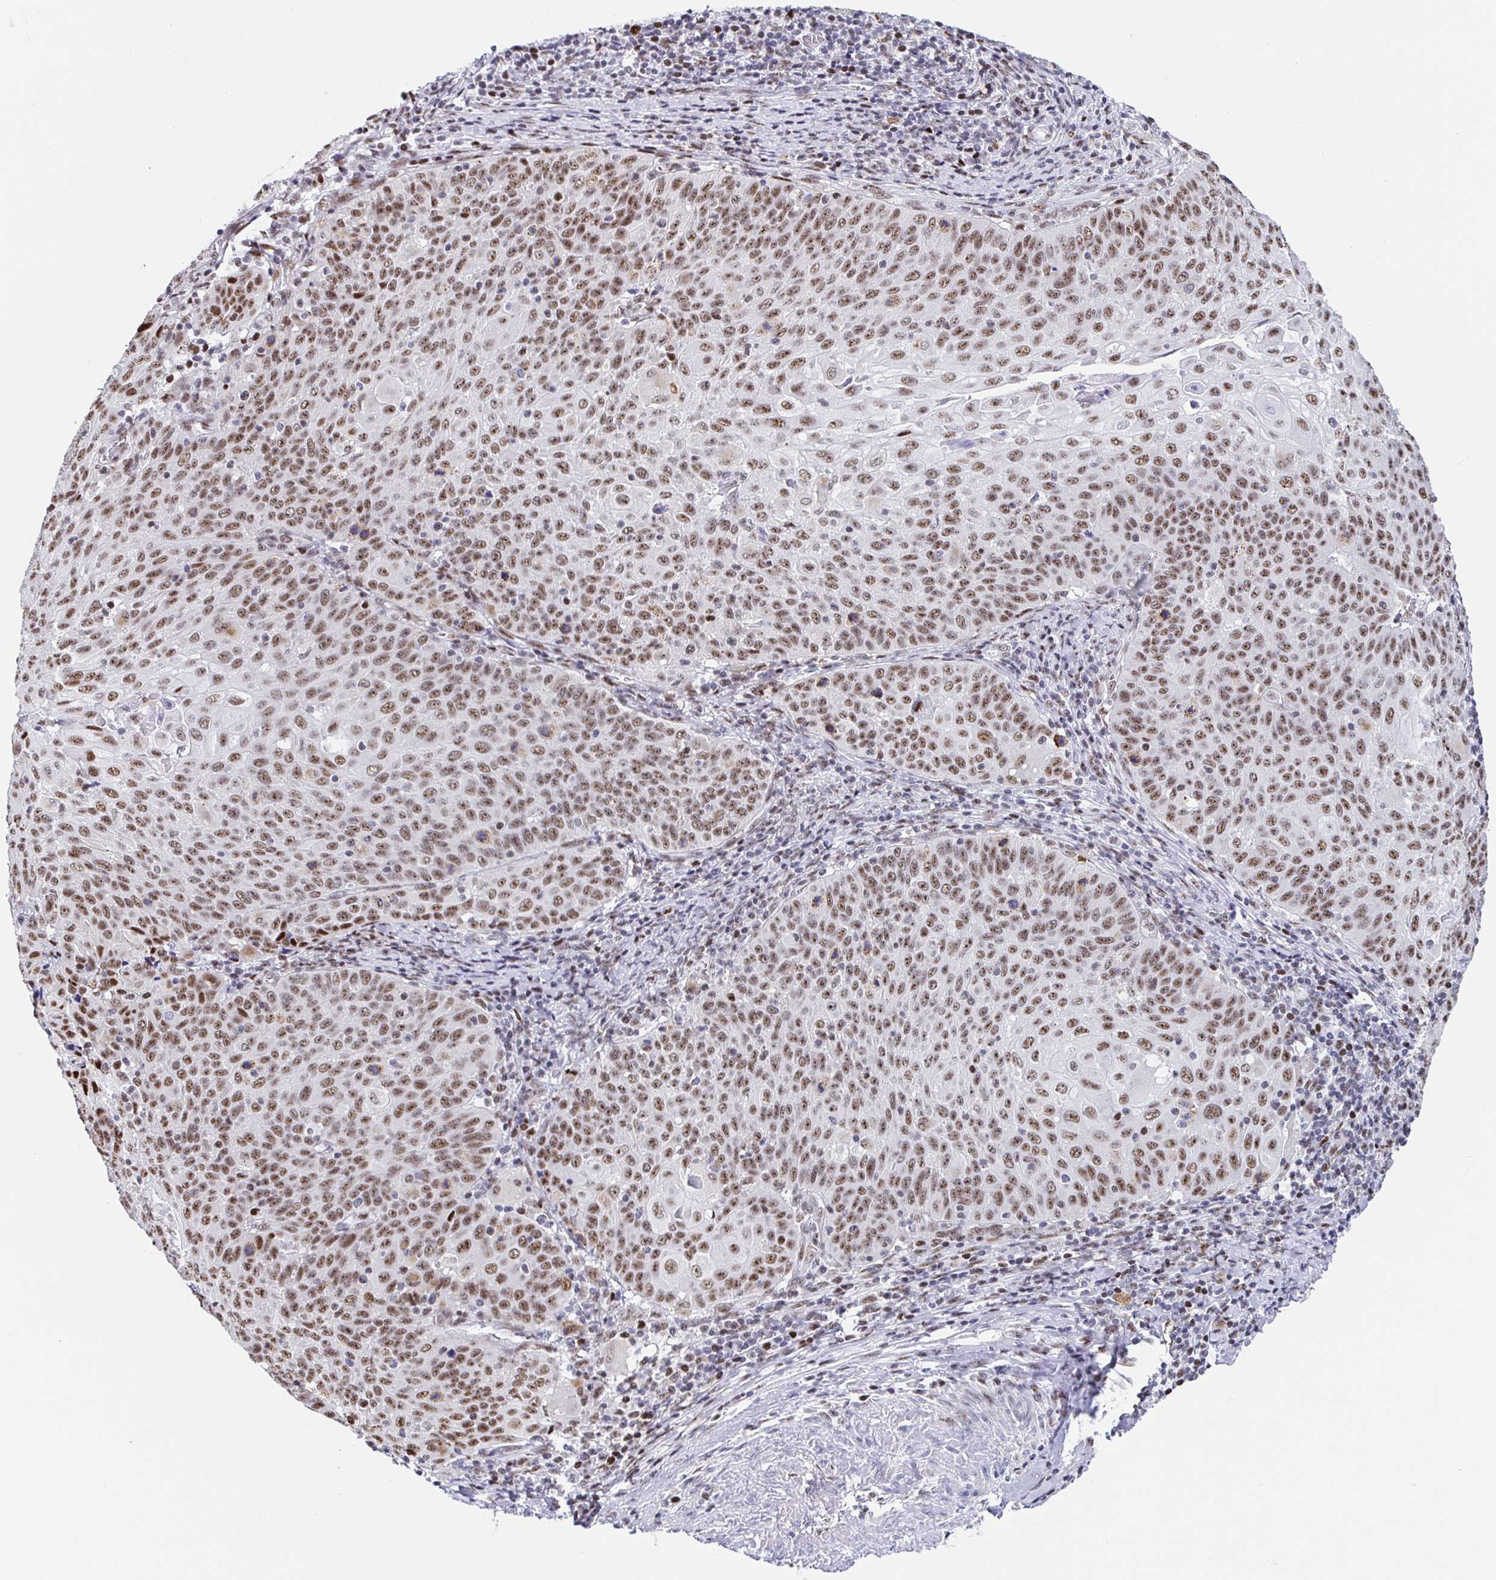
{"staining": {"intensity": "moderate", "quantity": ">75%", "location": "nuclear"}, "tissue": "cervical cancer", "cell_type": "Tumor cells", "image_type": "cancer", "snomed": [{"axis": "morphology", "description": "Squamous cell carcinoma, NOS"}, {"axis": "topography", "description": "Cervix"}], "caption": "There is medium levels of moderate nuclear positivity in tumor cells of cervical cancer, as demonstrated by immunohistochemical staining (brown color).", "gene": "SETD5", "patient": {"sex": "female", "age": 65}}